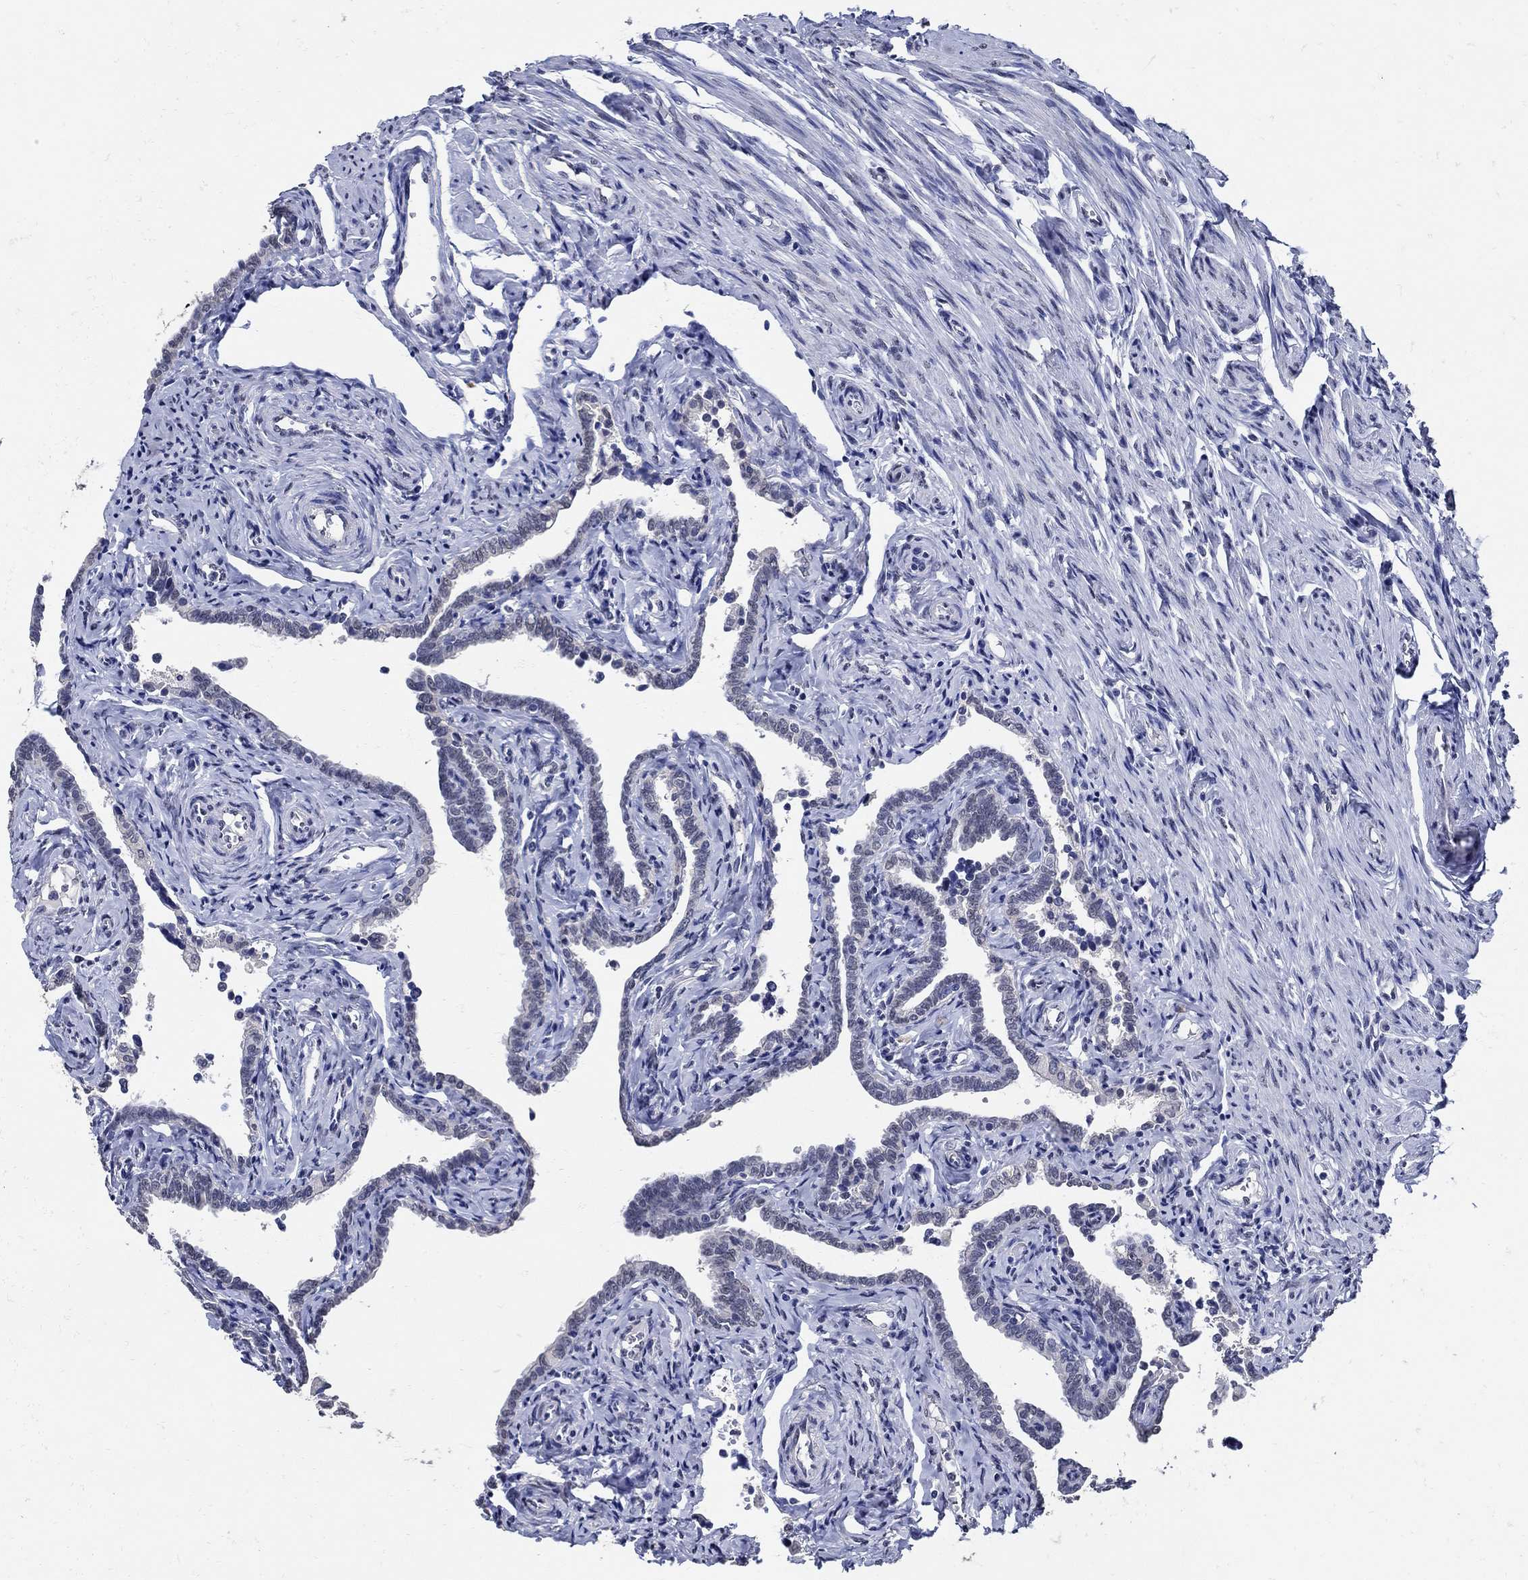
{"staining": {"intensity": "negative", "quantity": "none", "location": "none"}, "tissue": "fallopian tube", "cell_type": "Glandular cells", "image_type": "normal", "snomed": [{"axis": "morphology", "description": "Normal tissue, NOS"}, {"axis": "topography", "description": "Fallopian tube"}, {"axis": "topography", "description": "Ovary"}], "caption": "Glandular cells are negative for protein expression in benign human fallopian tube. (Brightfield microscopy of DAB IHC at high magnification).", "gene": "KCNN3", "patient": {"sex": "female", "age": 54}}